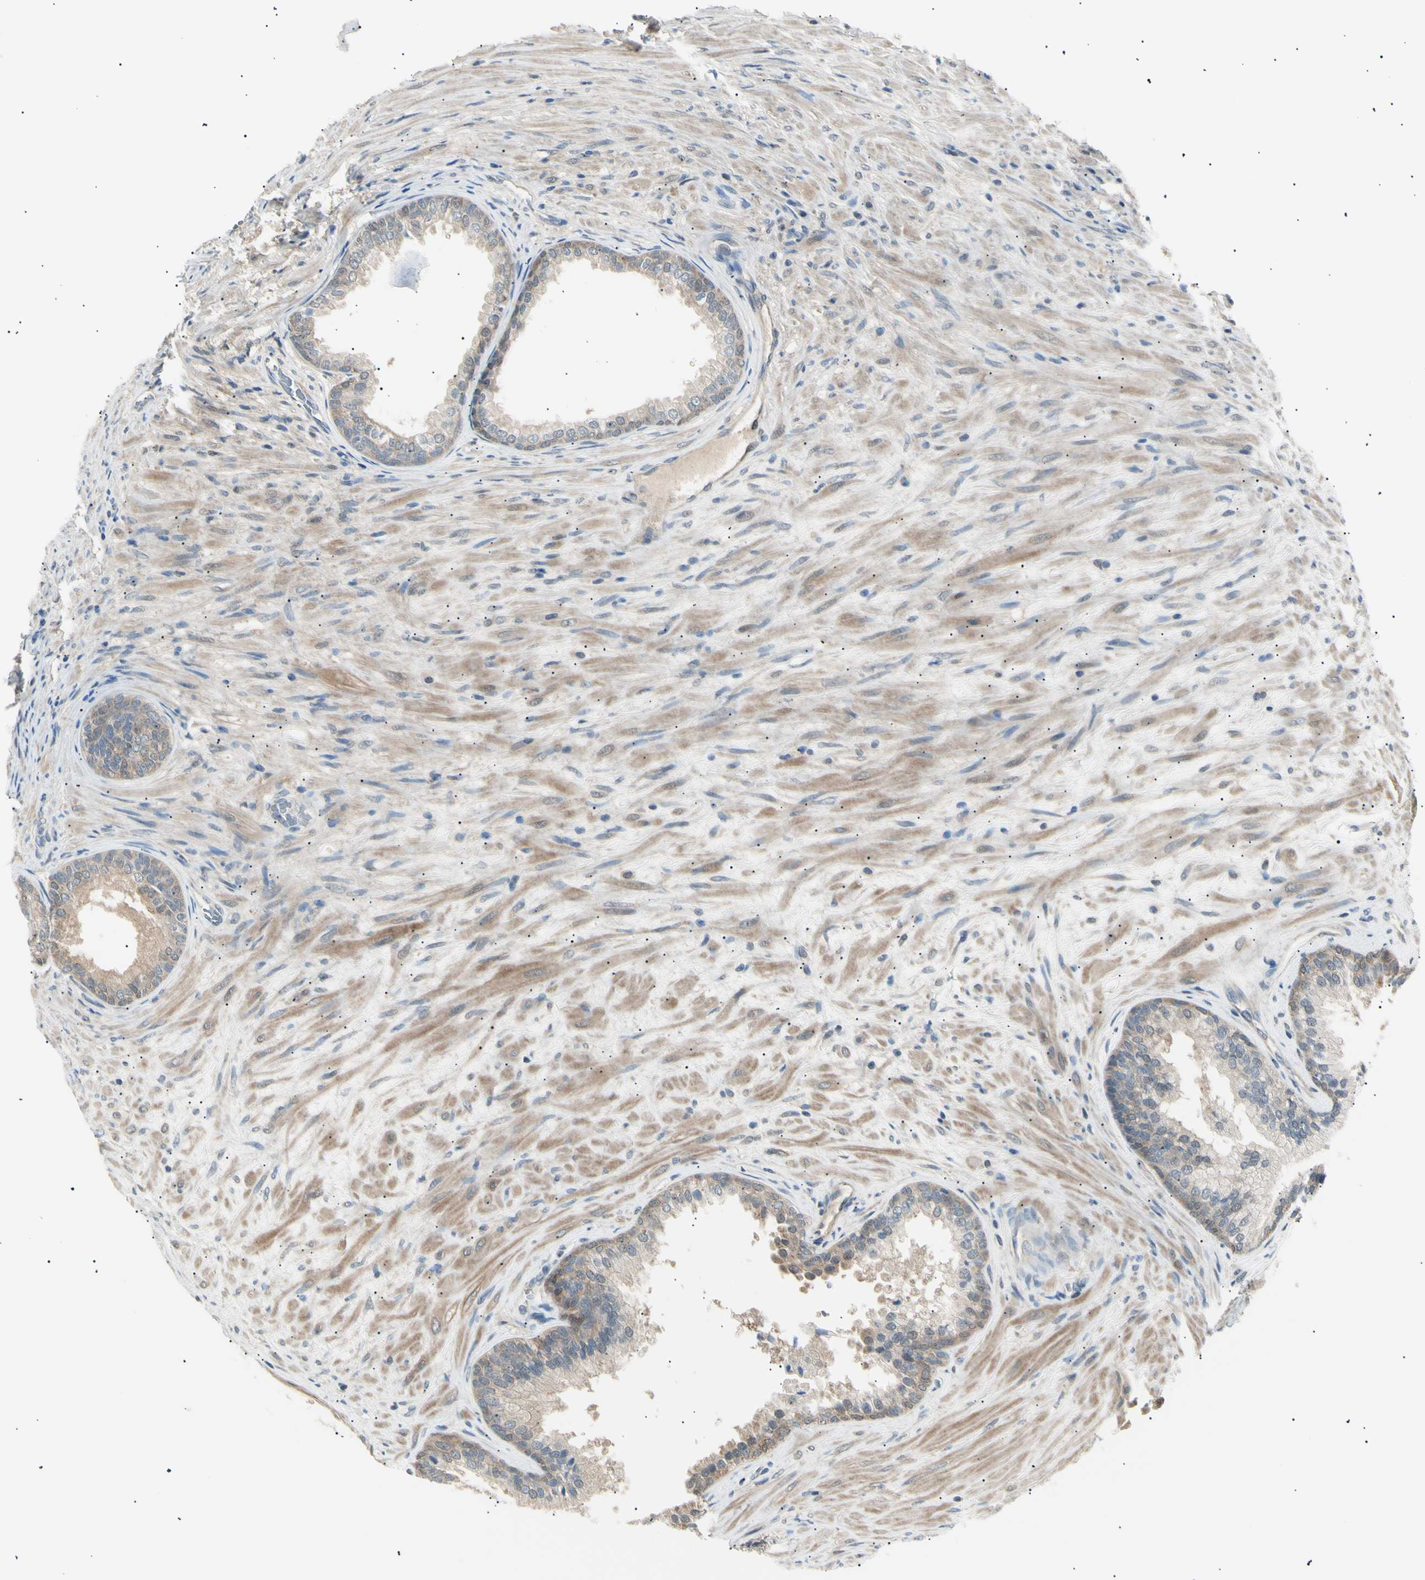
{"staining": {"intensity": "weak", "quantity": "25%-75%", "location": "cytoplasmic/membranous"}, "tissue": "prostate", "cell_type": "Glandular cells", "image_type": "normal", "snomed": [{"axis": "morphology", "description": "Normal tissue, NOS"}, {"axis": "topography", "description": "Prostate"}], "caption": "IHC (DAB (3,3'-diaminobenzidine)) staining of normal human prostate shows weak cytoplasmic/membranous protein positivity in about 25%-75% of glandular cells. (DAB (3,3'-diaminobenzidine) IHC with brightfield microscopy, high magnification).", "gene": "LHPP", "patient": {"sex": "male", "age": 76}}